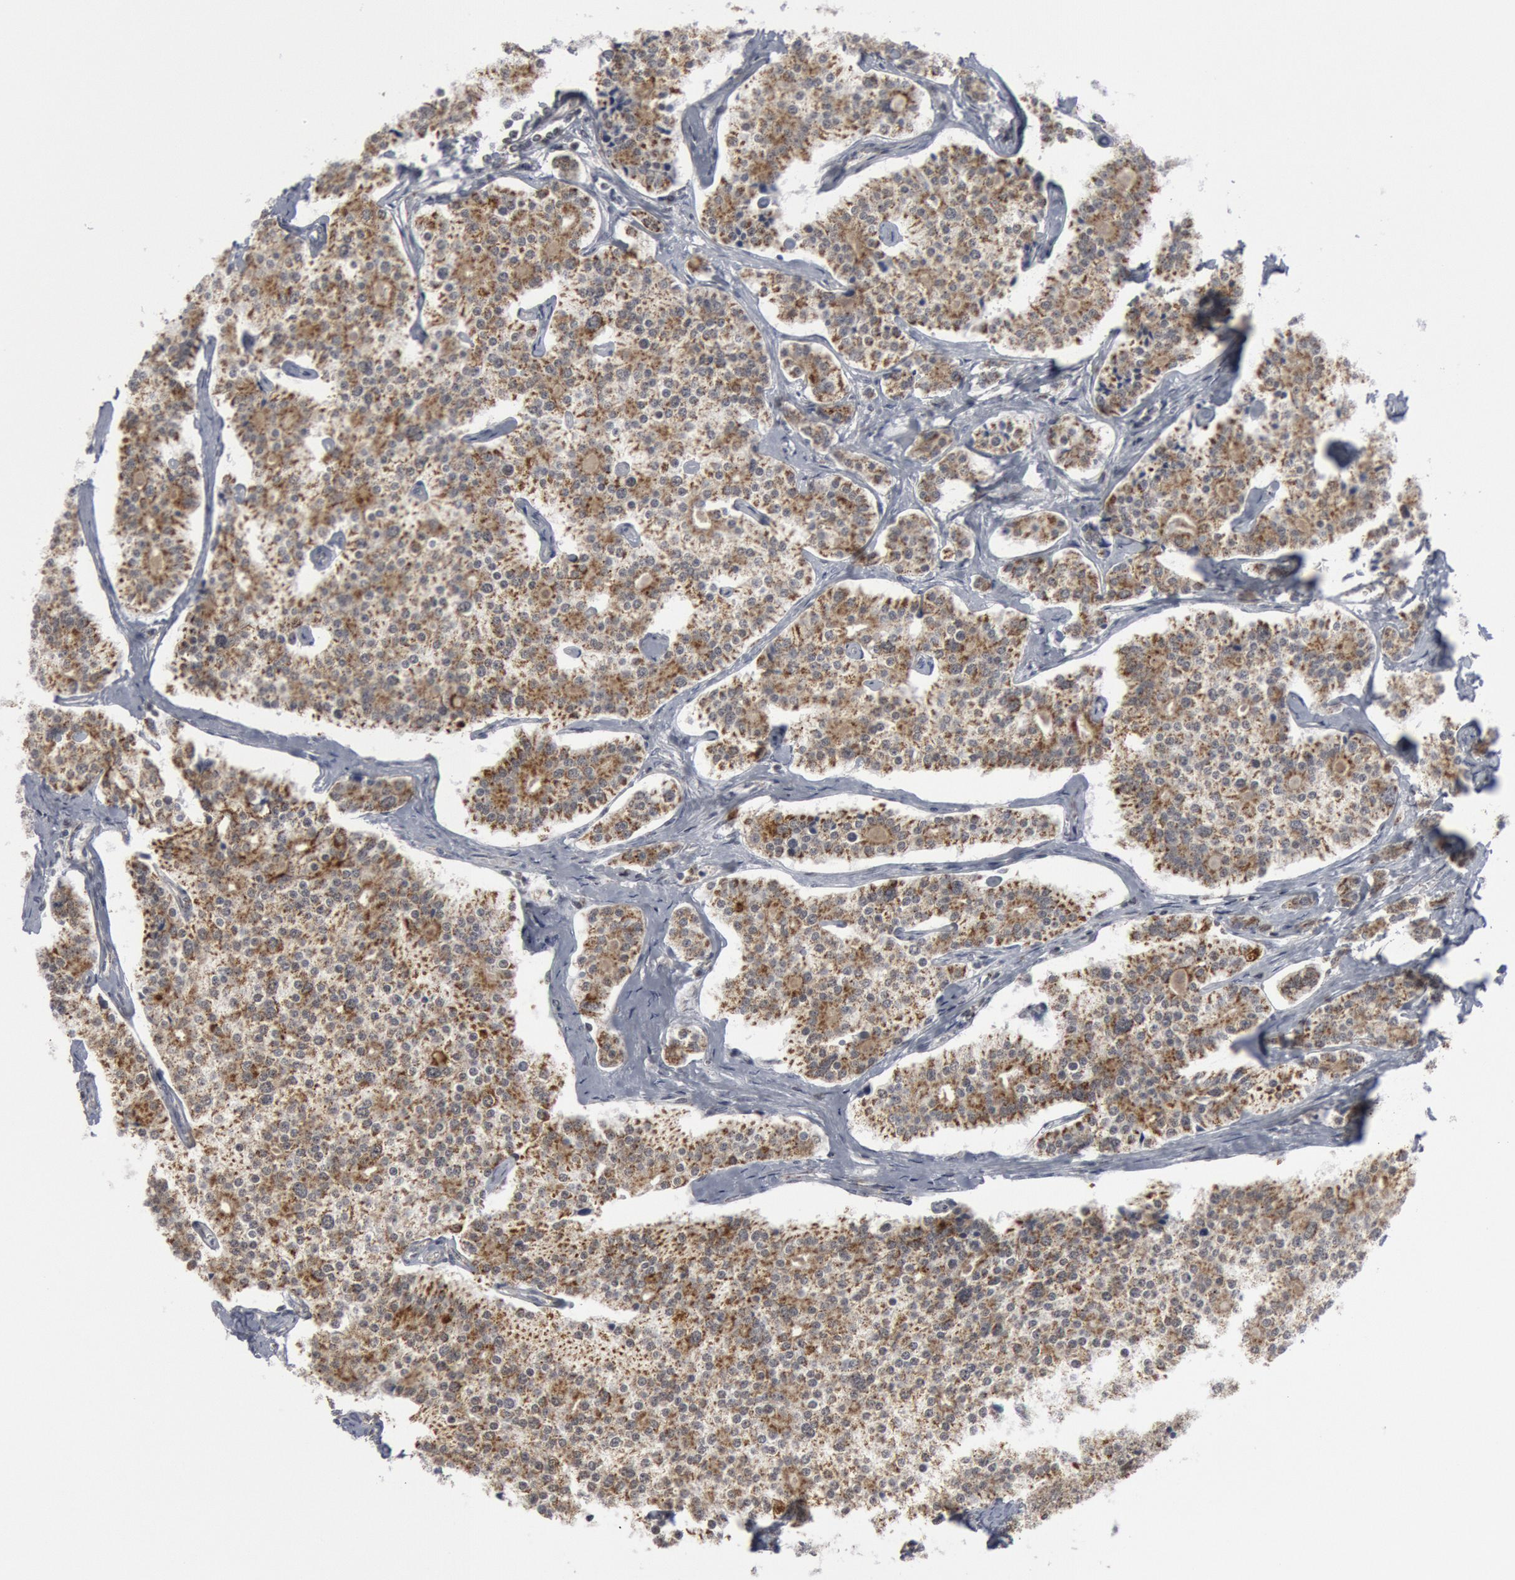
{"staining": {"intensity": "moderate", "quantity": ">75%", "location": "cytoplasmic/membranous"}, "tissue": "carcinoid", "cell_type": "Tumor cells", "image_type": "cancer", "snomed": [{"axis": "morphology", "description": "Carcinoid, malignant, NOS"}, {"axis": "topography", "description": "Small intestine"}], "caption": "Carcinoid tissue shows moderate cytoplasmic/membranous positivity in about >75% of tumor cells, visualized by immunohistochemistry. Using DAB (3,3'-diaminobenzidine) (brown) and hematoxylin (blue) stains, captured at high magnification using brightfield microscopy.", "gene": "CASP9", "patient": {"sex": "male", "age": 63}}